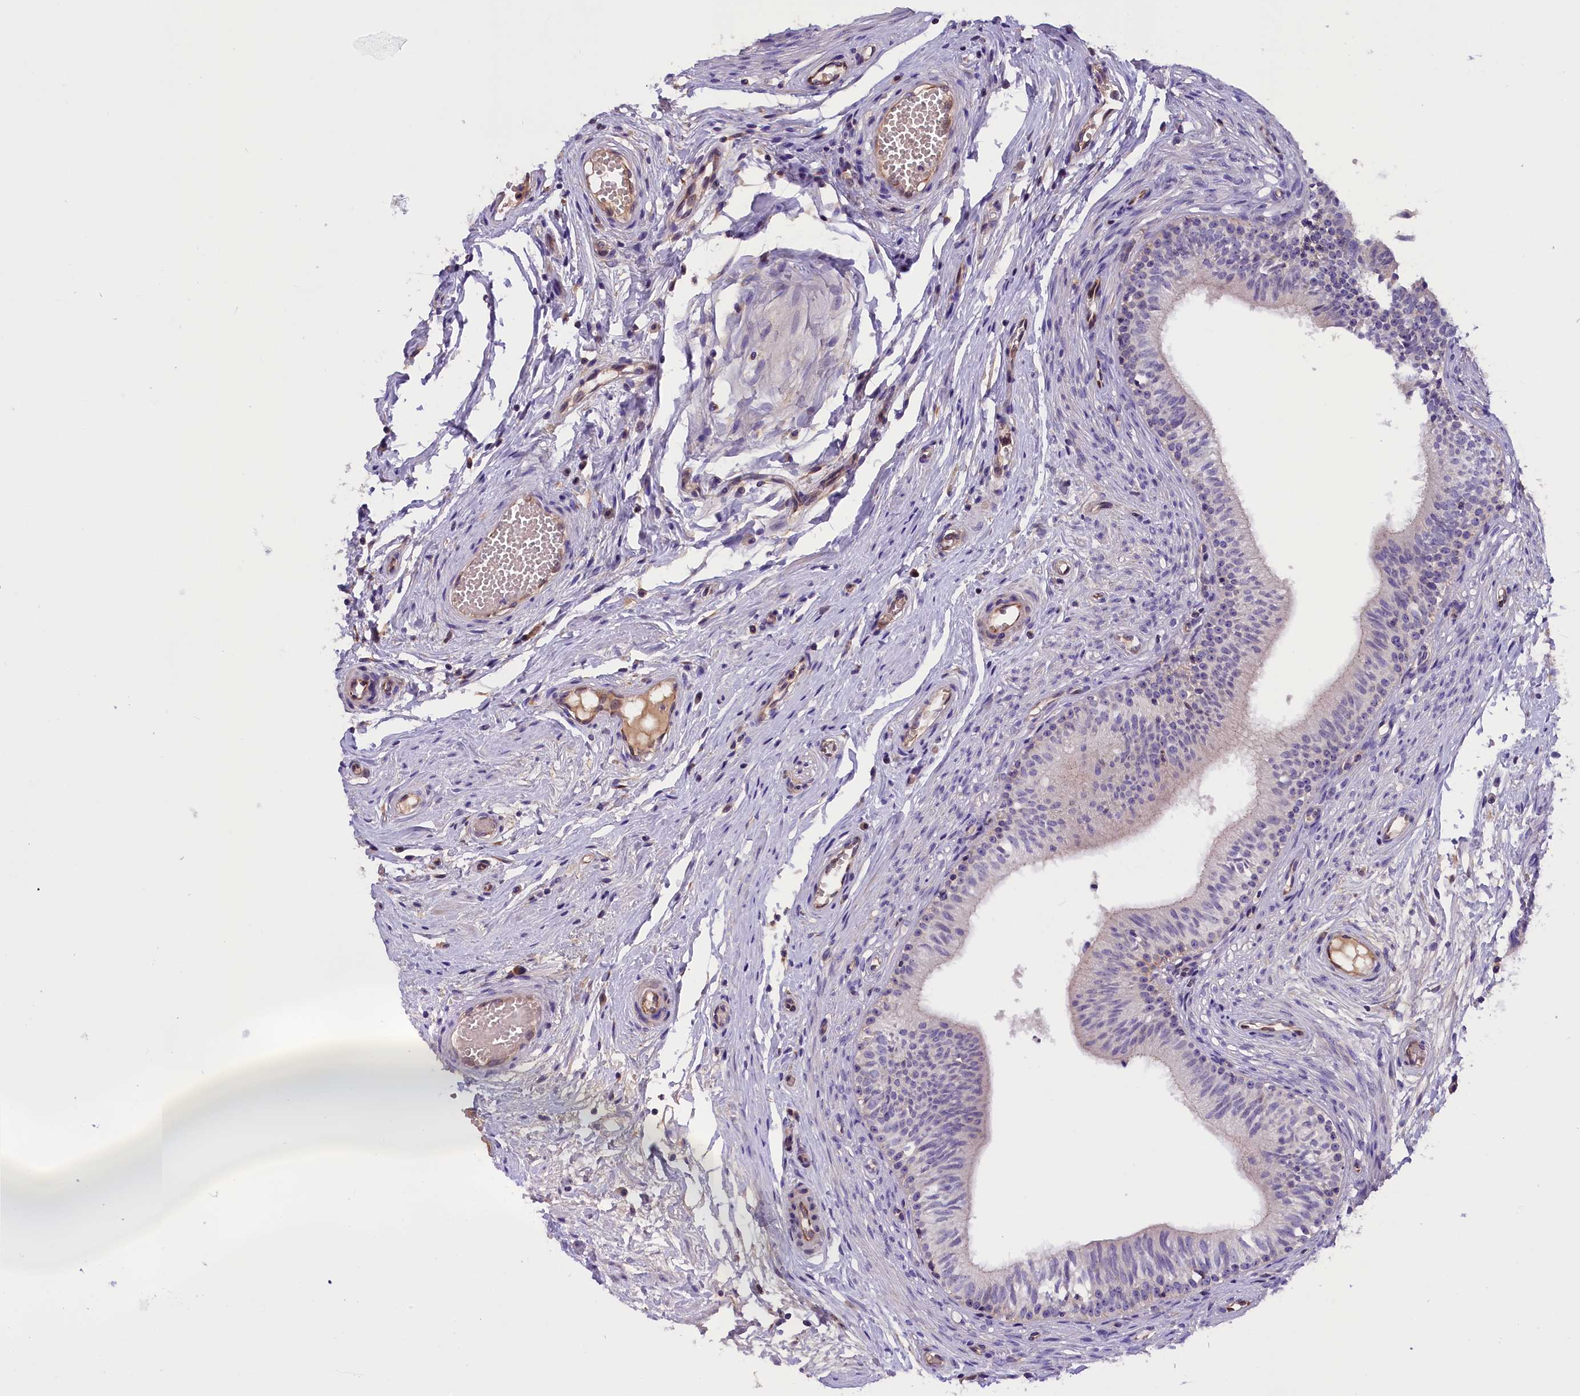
{"staining": {"intensity": "weak", "quantity": "<25%", "location": "nuclear"}, "tissue": "epididymis", "cell_type": "Glandular cells", "image_type": "normal", "snomed": [{"axis": "morphology", "description": "Normal tissue, NOS"}, {"axis": "topography", "description": "Epididymis, spermatic cord, NOS"}], "caption": "A micrograph of human epididymis is negative for staining in glandular cells. (DAB (3,3'-diaminobenzidine) IHC with hematoxylin counter stain).", "gene": "CCDC32", "patient": {"sex": "male", "age": 22}}